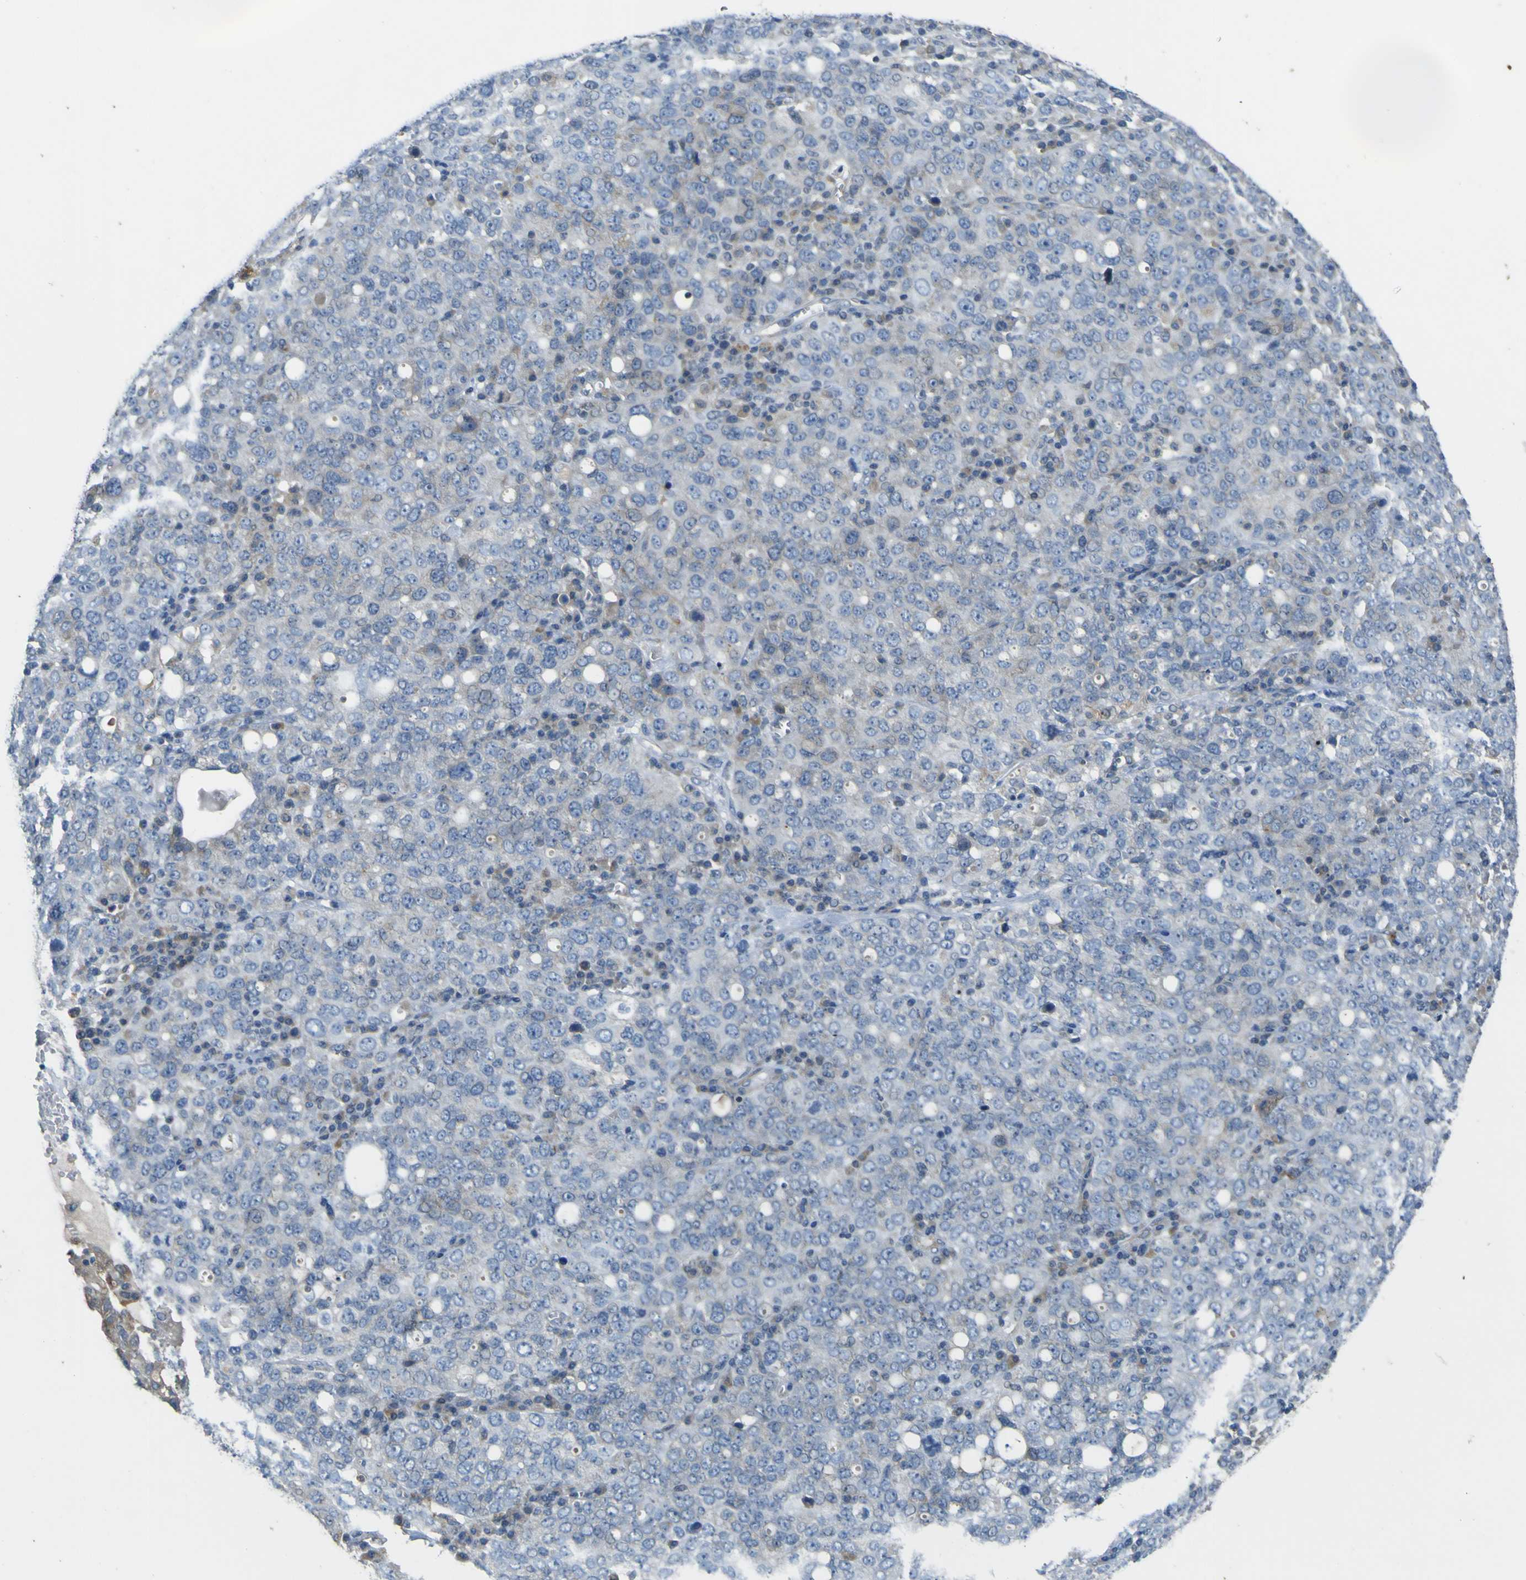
{"staining": {"intensity": "negative", "quantity": "none", "location": "none"}, "tissue": "ovarian cancer", "cell_type": "Tumor cells", "image_type": "cancer", "snomed": [{"axis": "morphology", "description": "Carcinoma, endometroid"}, {"axis": "topography", "description": "Ovary"}], "caption": "Human endometroid carcinoma (ovarian) stained for a protein using immunohistochemistry reveals no expression in tumor cells.", "gene": "LDLR", "patient": {"sex": "female", "age": 62}}